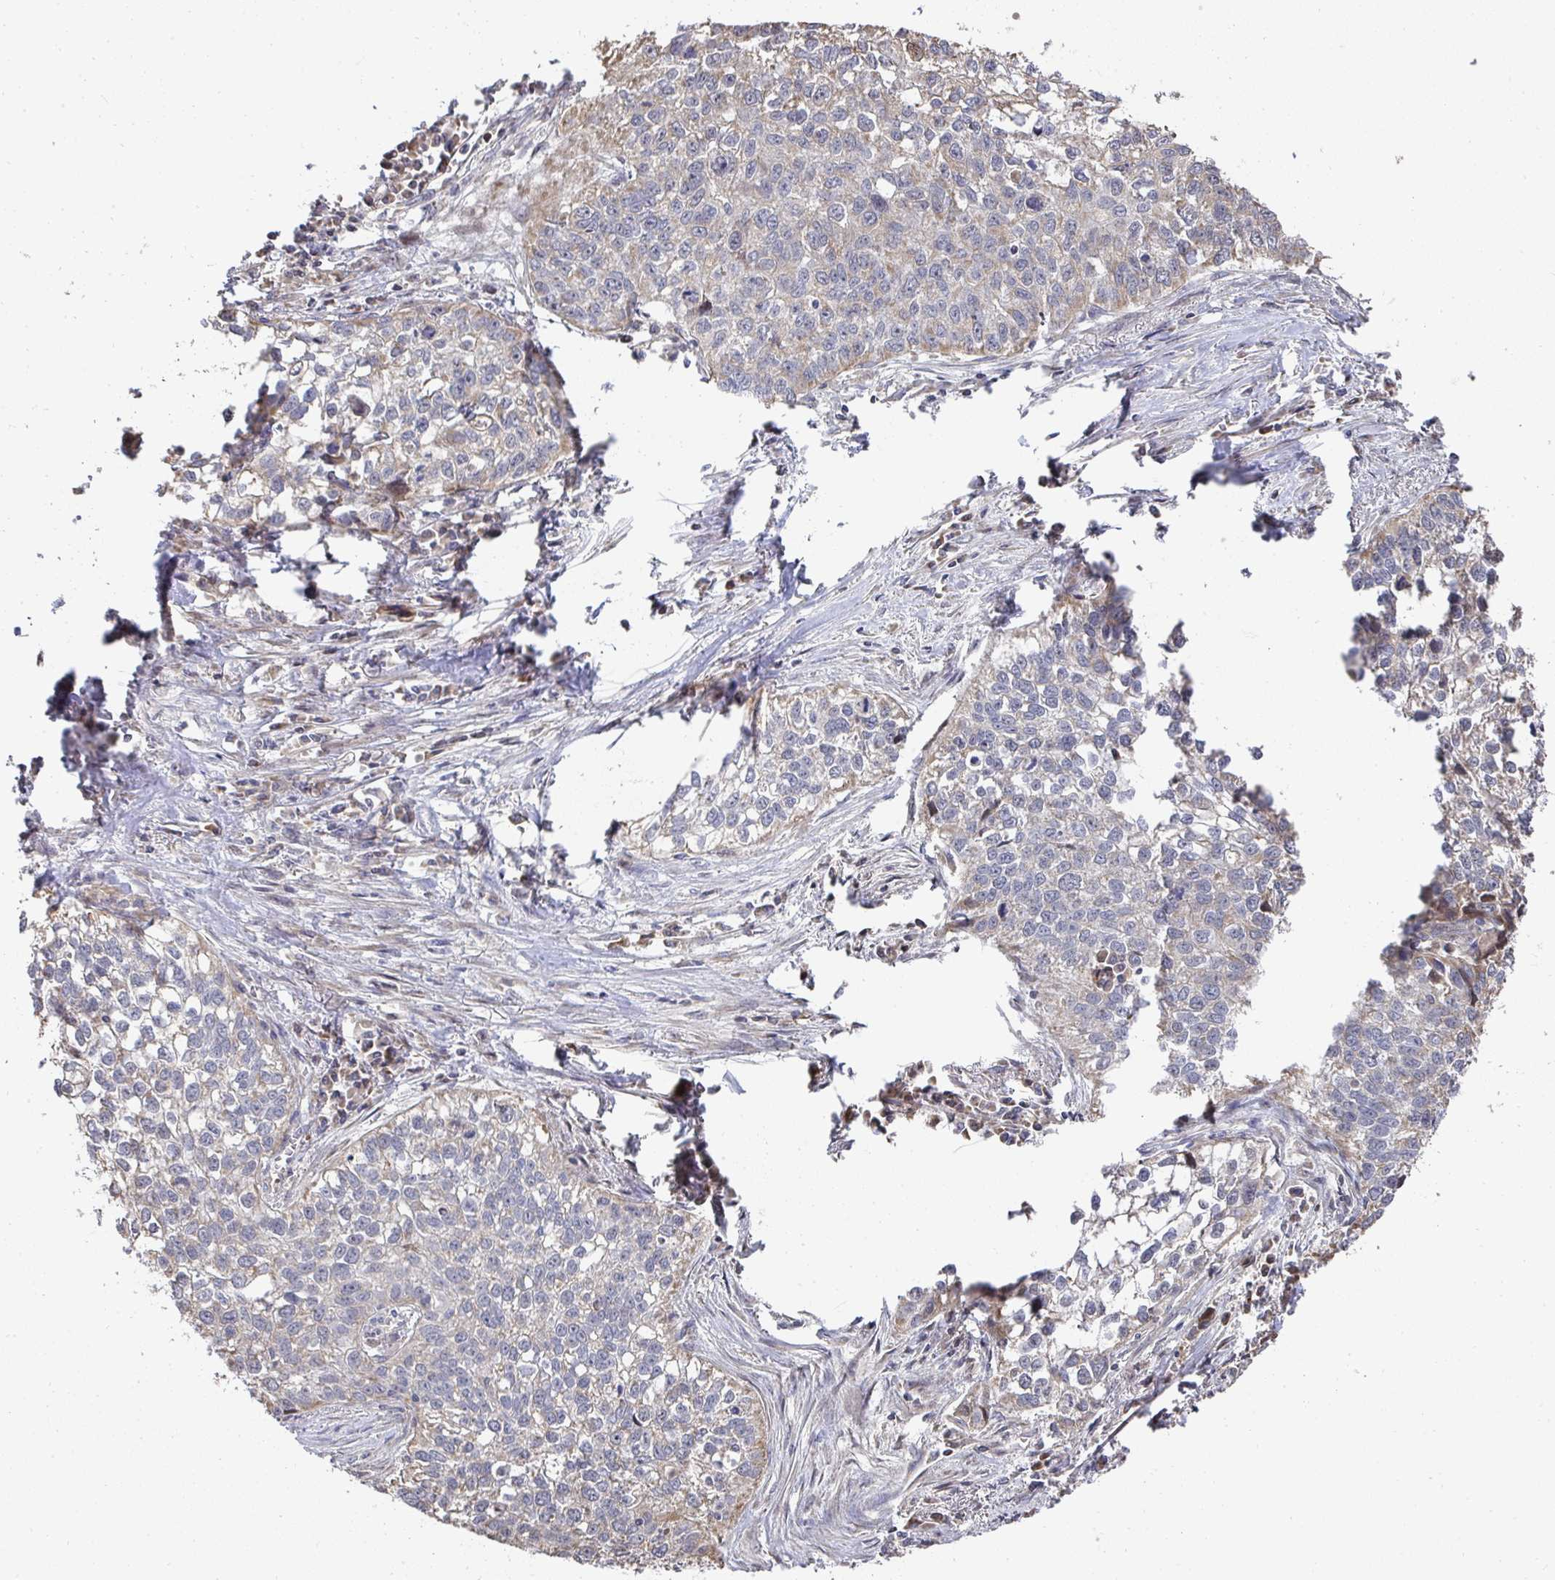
{"staining": {"intensity": "weak", "quantity": "<25%", "location": "cytoplasmic/membranous"}, "tissue": "lung cancer", "cell_type": "Tumor cells", "image_type": "cancer", "snomed": [{"axis": "morphology", "description": "Squamous cell carcinoma, NOS"}, {"axis": "topography", "description": "Lung"}], "caption": "The micrograph demonstrates no significant staining in tumor cells of squamous cell carcinoma (lung). (DAB (3,3'-diaminobenzidine) immunohistochemistry visualized using brightfield microscopy, high magnification).", "gene": "AGTPBP1", "patient": {"sex": "male", "age": 74}}